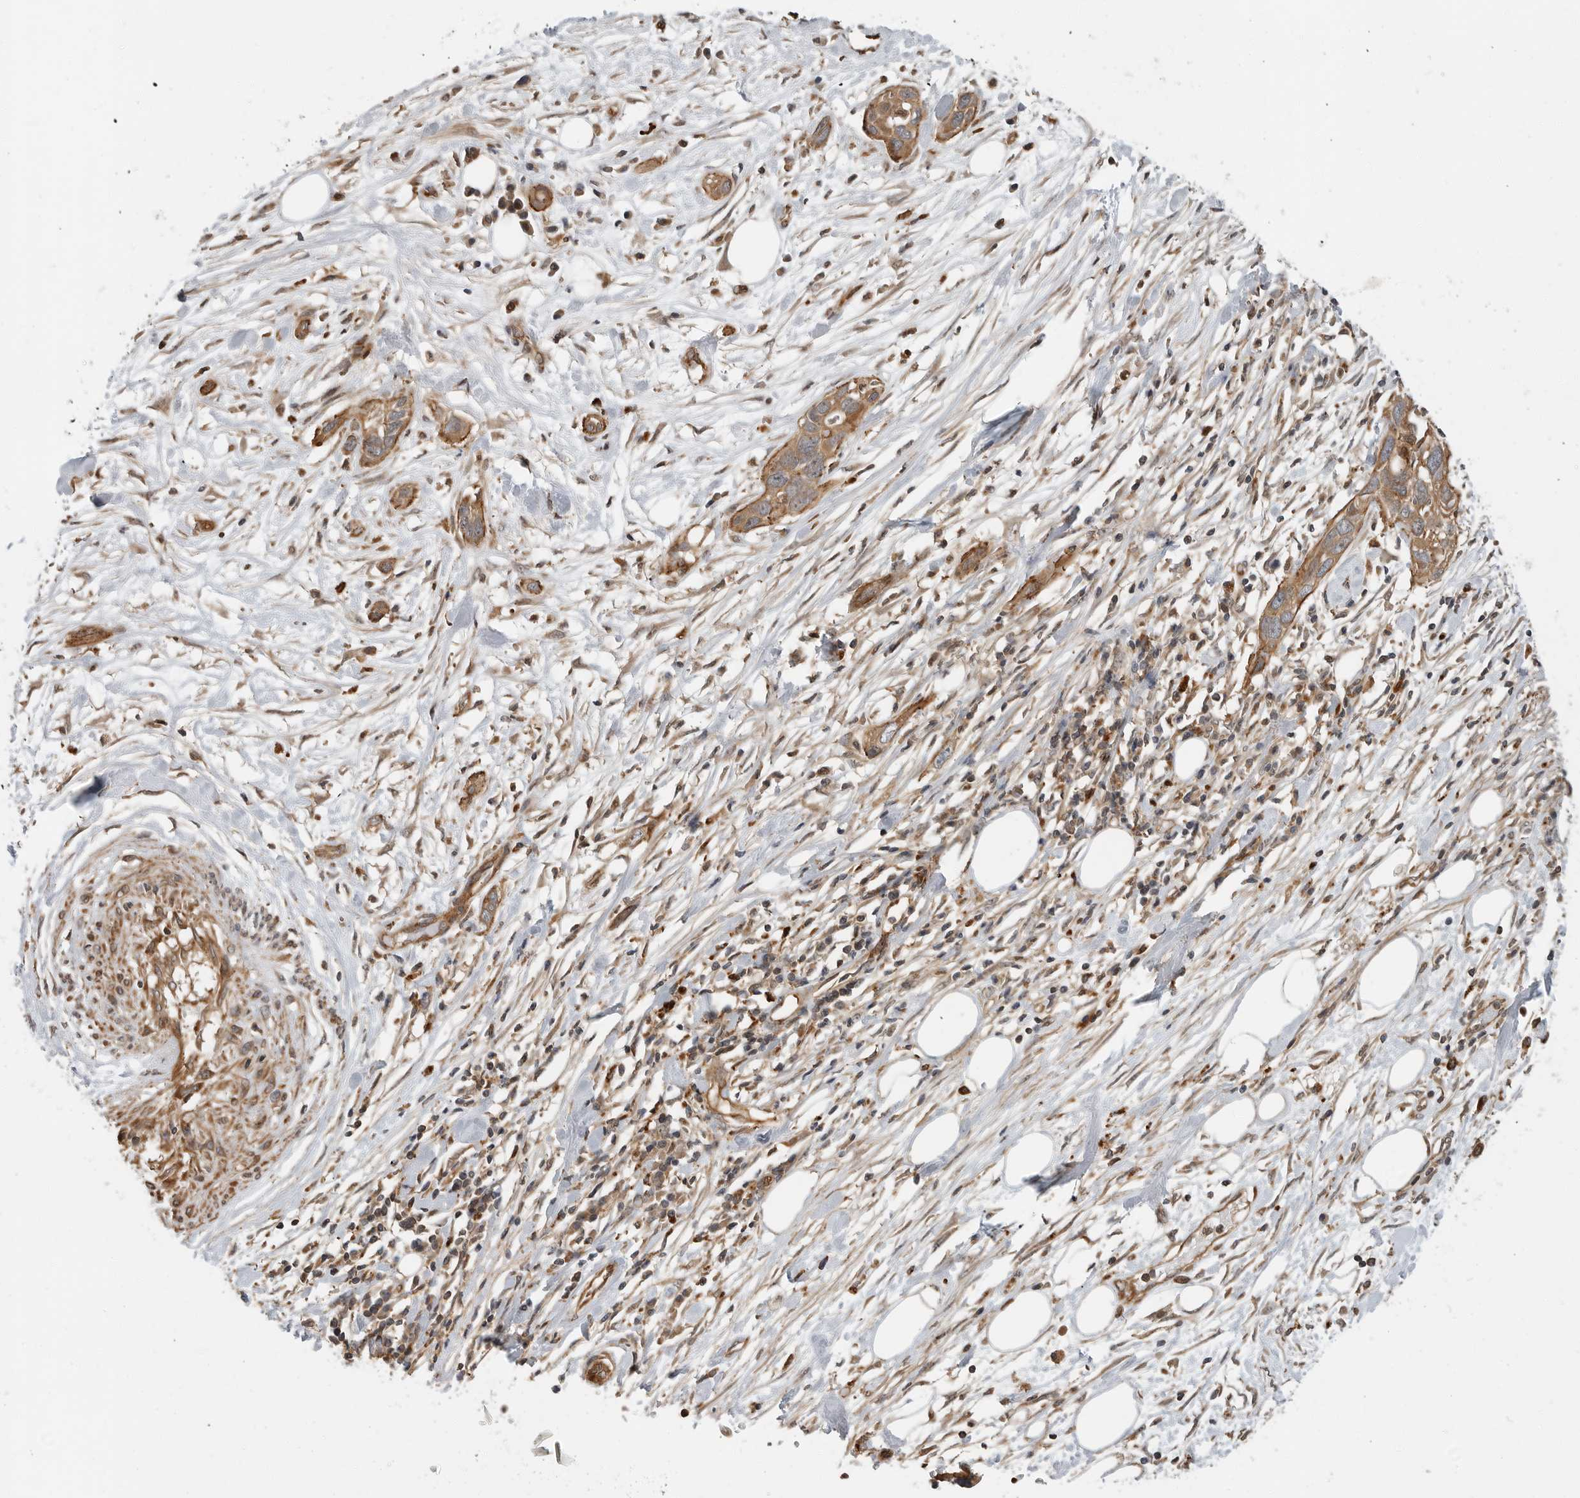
{"staining": {"intensity": "moderate", "quantity": ">75%", "location": "cytoplasmic/membranous"}, "tissue": "pancreatic cancer", "cell_type": "Tumor cells", "image_type": "cancer", "snomed": [{"axis": "morphology", "description": "Adenocarcinoma, NOS"}, {"axis": "topography", "description": "Pancreas"}], "caption": "A histopathology image of human pancreatic cancer stained for a protein shows moderate cytoplasmic/membranous brown staining in tumor cells.", "gene": "STRAP", "patient": {"sex": "female", "age": 60}}